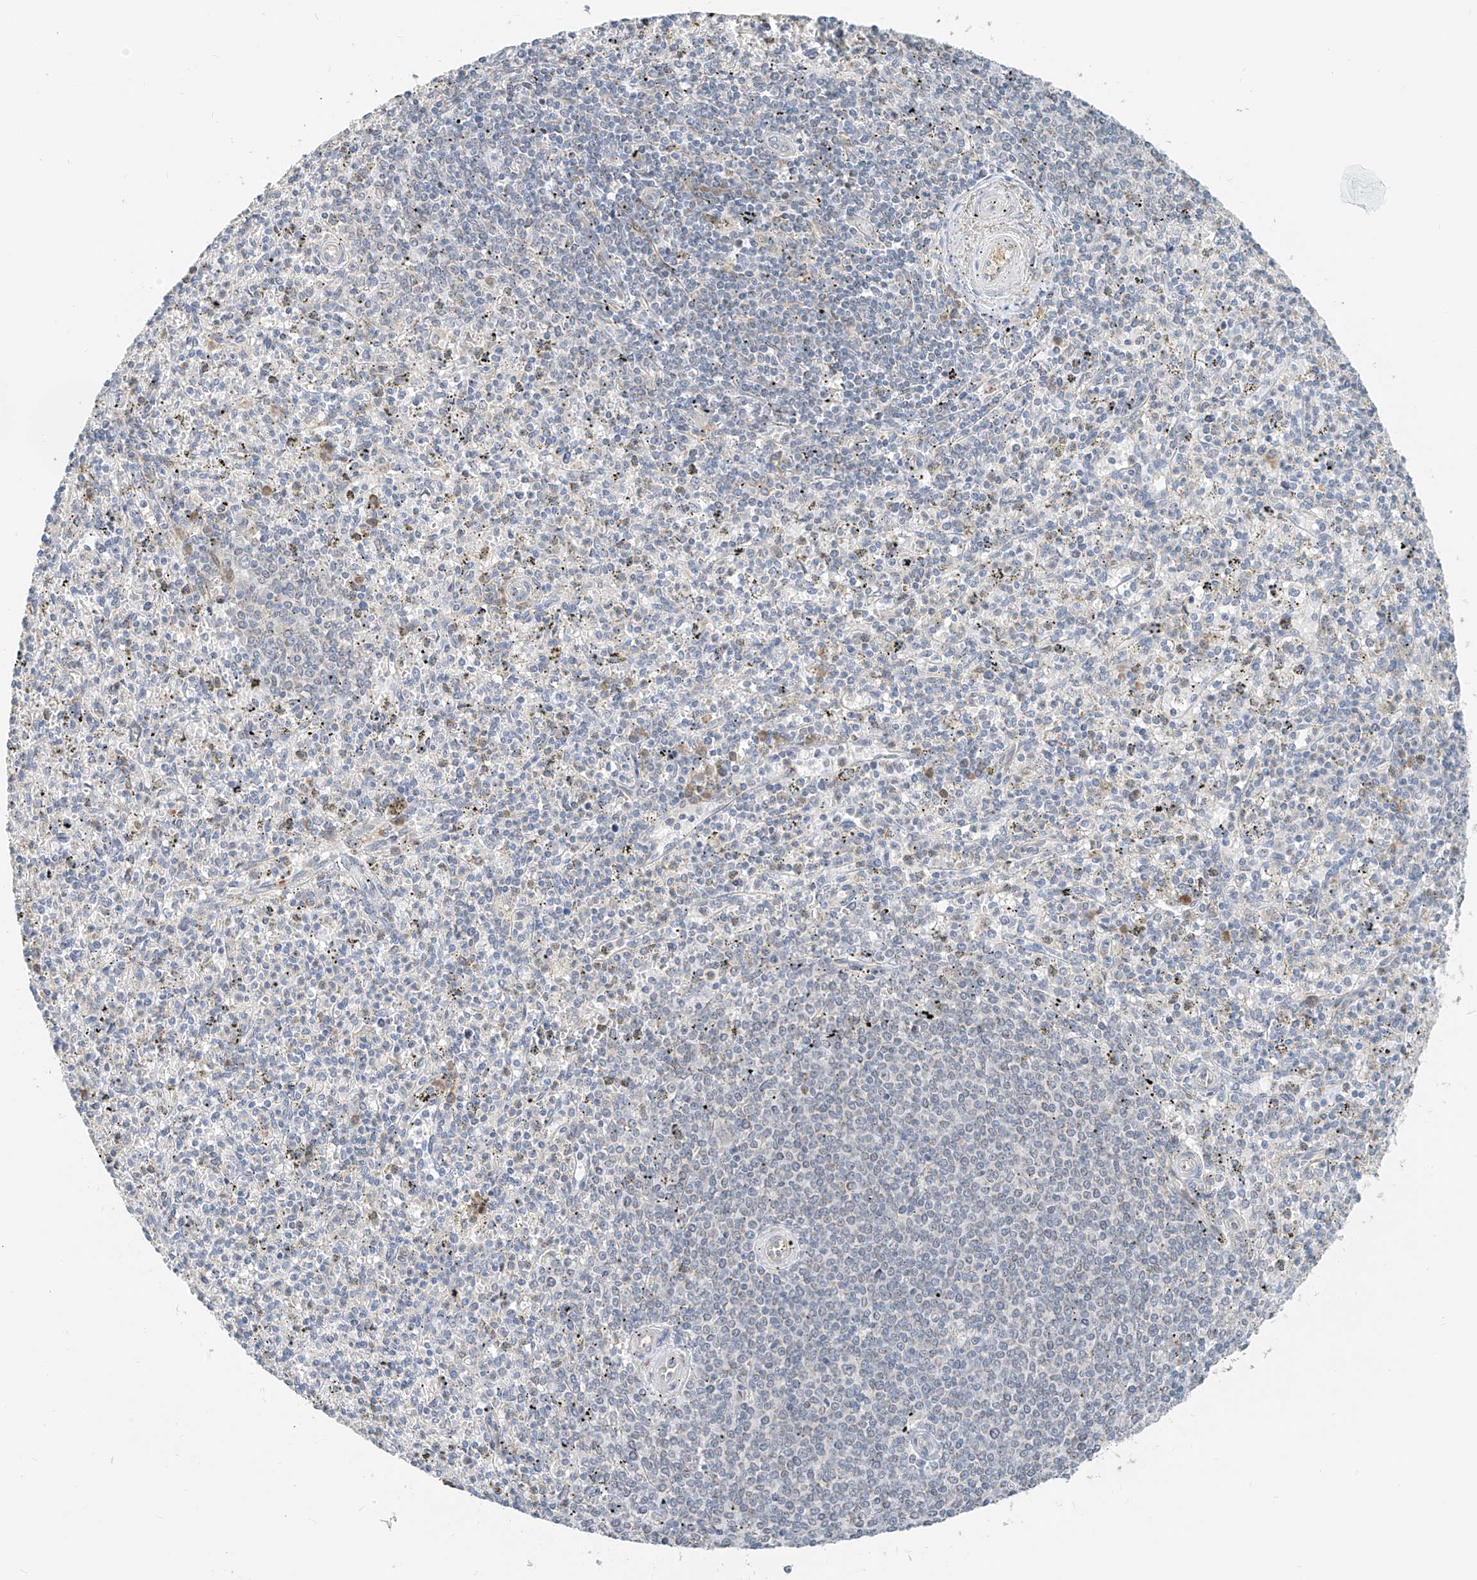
{"staining": {"intensity": "moderate", "quantity": "<25%", "location": "cytoplasmic/membranous"}, "tissue": "spleen", "cell_type": "Cells in red pulp", "image_type": "normal", "snomed": [{"axis": "morphology", "description": "Normal tissue, NOS"}, {"axis": "topography", "description": "Spleen"}], "caption": "A brown stain shows moderate cytoplasmic/membranous staining of a protein in cells in red pulp of normal human spleen.", "gene": "PPA2", "patient": {"sex": "male", "age": 72}}